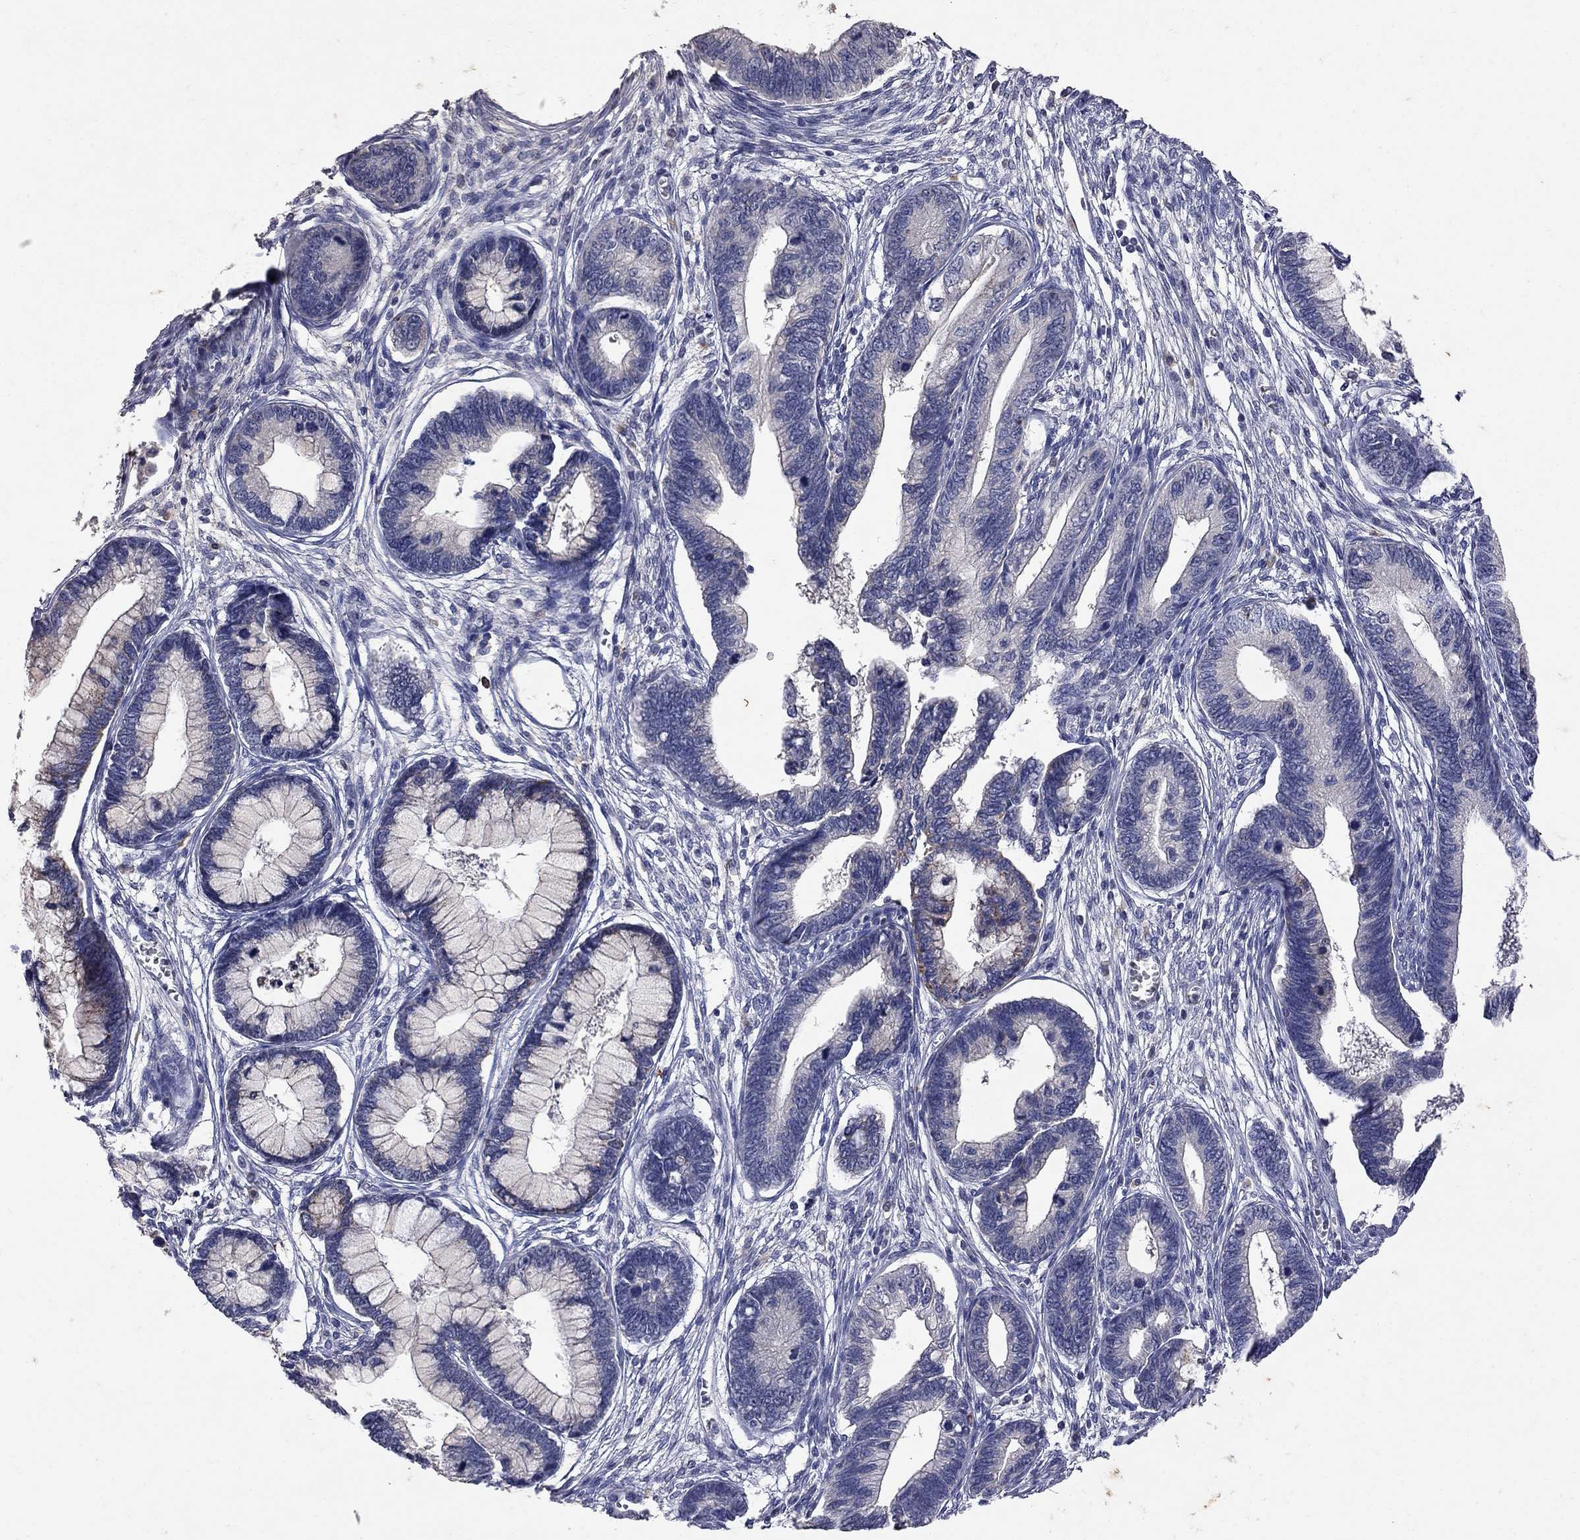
{"staining": {"intensity": "negative", "quantity": "none", "location": "none"}, "tissue": "cervical cancer", "cell_type": "Tumor cells", "image_type": "cancer", "snomed": [{"axis": "morphology", "description": "Adenocarcinoma, NOS"}, {"axis": "topography", "description": "Cervix"}], "caption": "DAB immunohistochemical staining of cervical adenocarcinoma shows no significant expression in tumor cells.", "gene": "NOS2", "patient": {"sex": "female", "age": 44}}